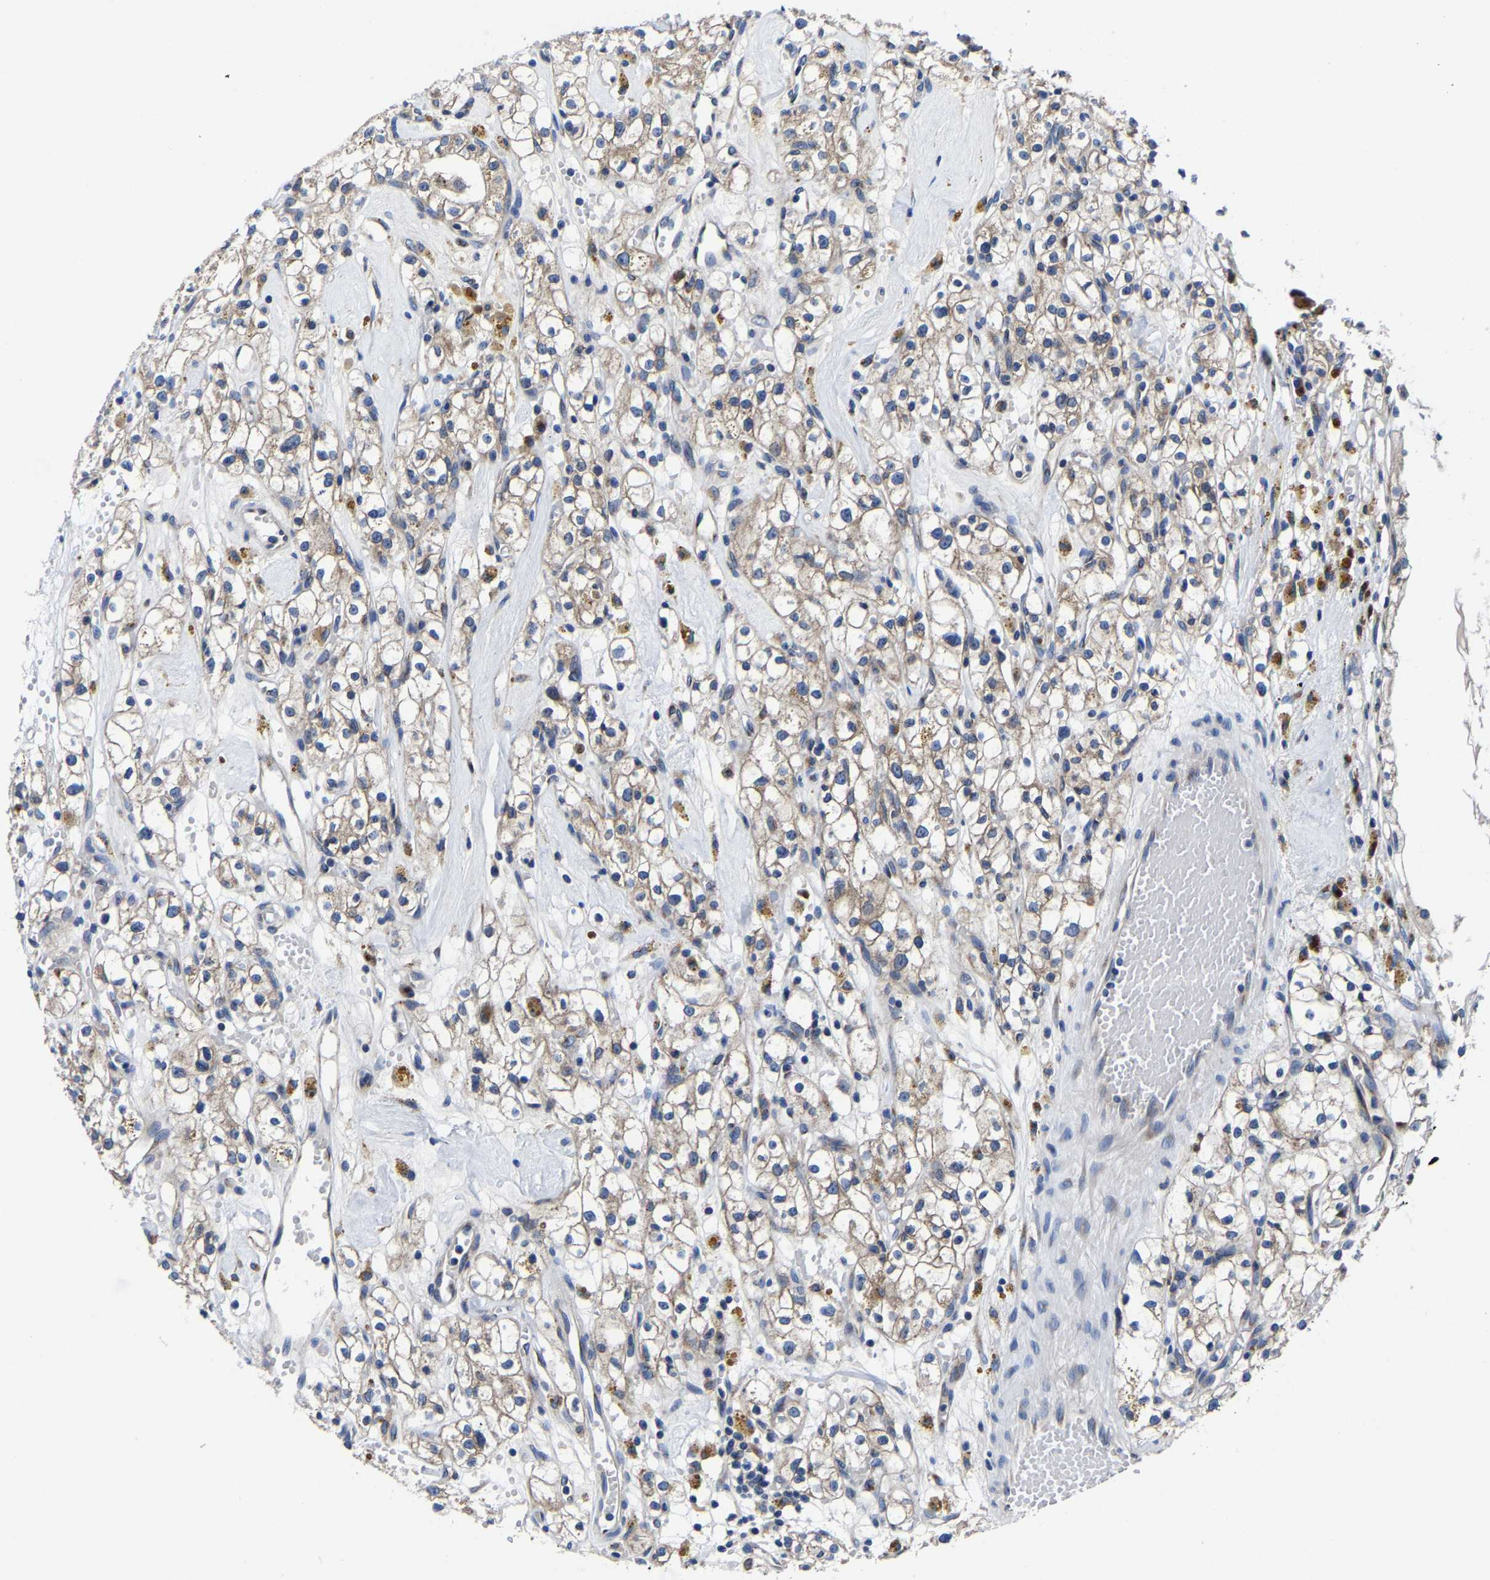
{"staining": {"intensity": "weak", "quantity": ">75%", "location": "cytoplasmic/membranous"}, "tissue": "renal cancer", "cell_type": "Tumor cells", "image_type": "cancer", "snomed": [{"axis": "morphology", "description": "Adenocarcinoma, NOS"}, {"axis": "topography", "description": "Kidney"}], "caption": "This image demonstrates immunohistochemistry (IHC) staining of human renal adenocarcinoma, with low weak cytoplasmic/membranous staining in approximately >75% of tumor cells.", "gene": "EBAG9", "patient": {"sex": "male", "age": 56}}